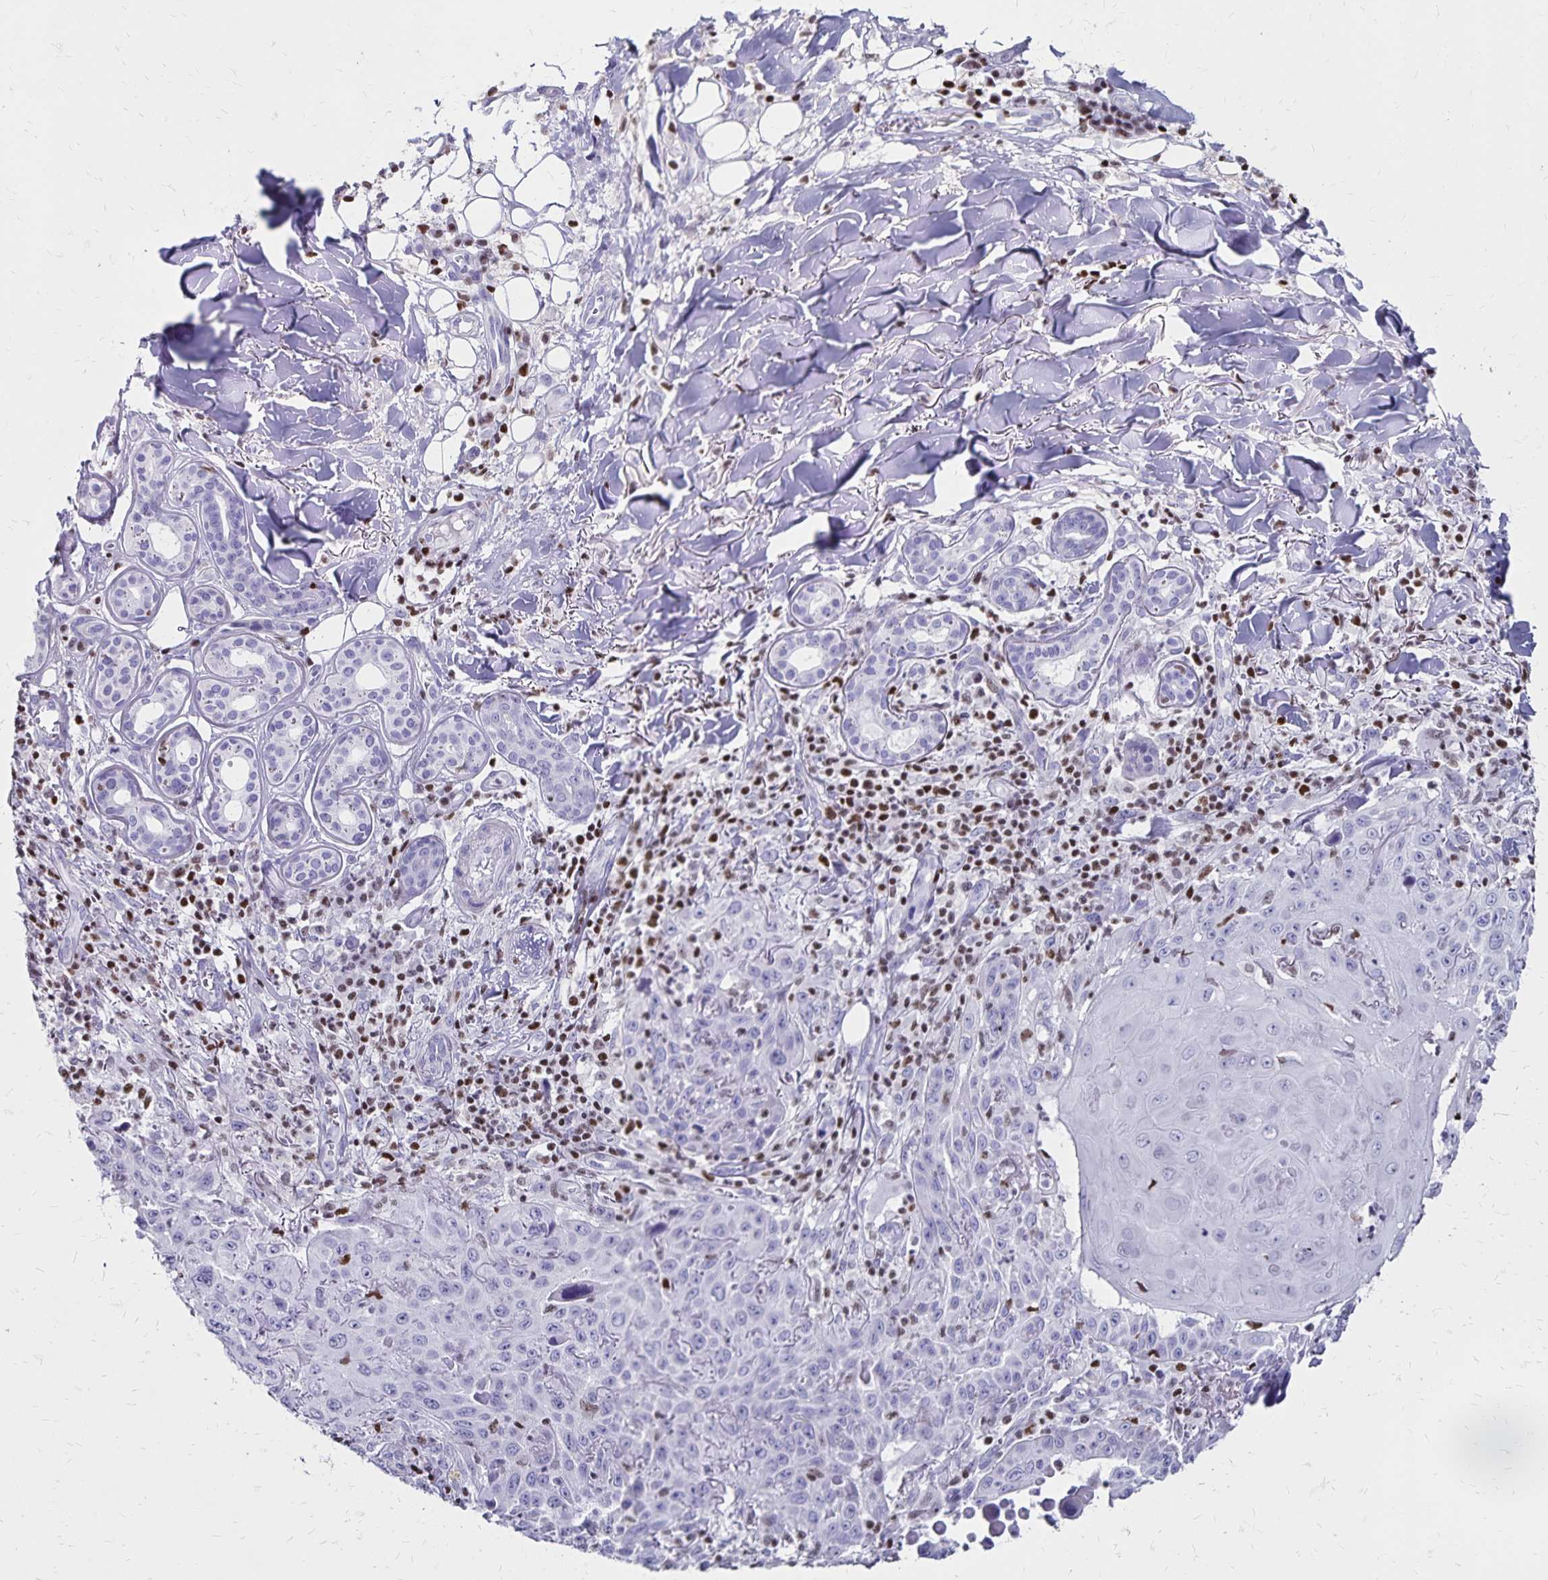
{"staining": {"intensity": "negative", "quantity": "none", "location": "none"}, "tissue": "skin cancer", "cell_type": "Tumor cells", "image_type": "cancer", "snomed": [{"axis": "morphology", "description": "Squamous cell carcinoma, NOS"}, {"axis": "topography", "description": "Skin"}], "caption": "Tumor cells show no significant staining in skin squamous cell carcinoma.", "gene": "IKZF1", "patient": {"sex": "male", "age": 75}}